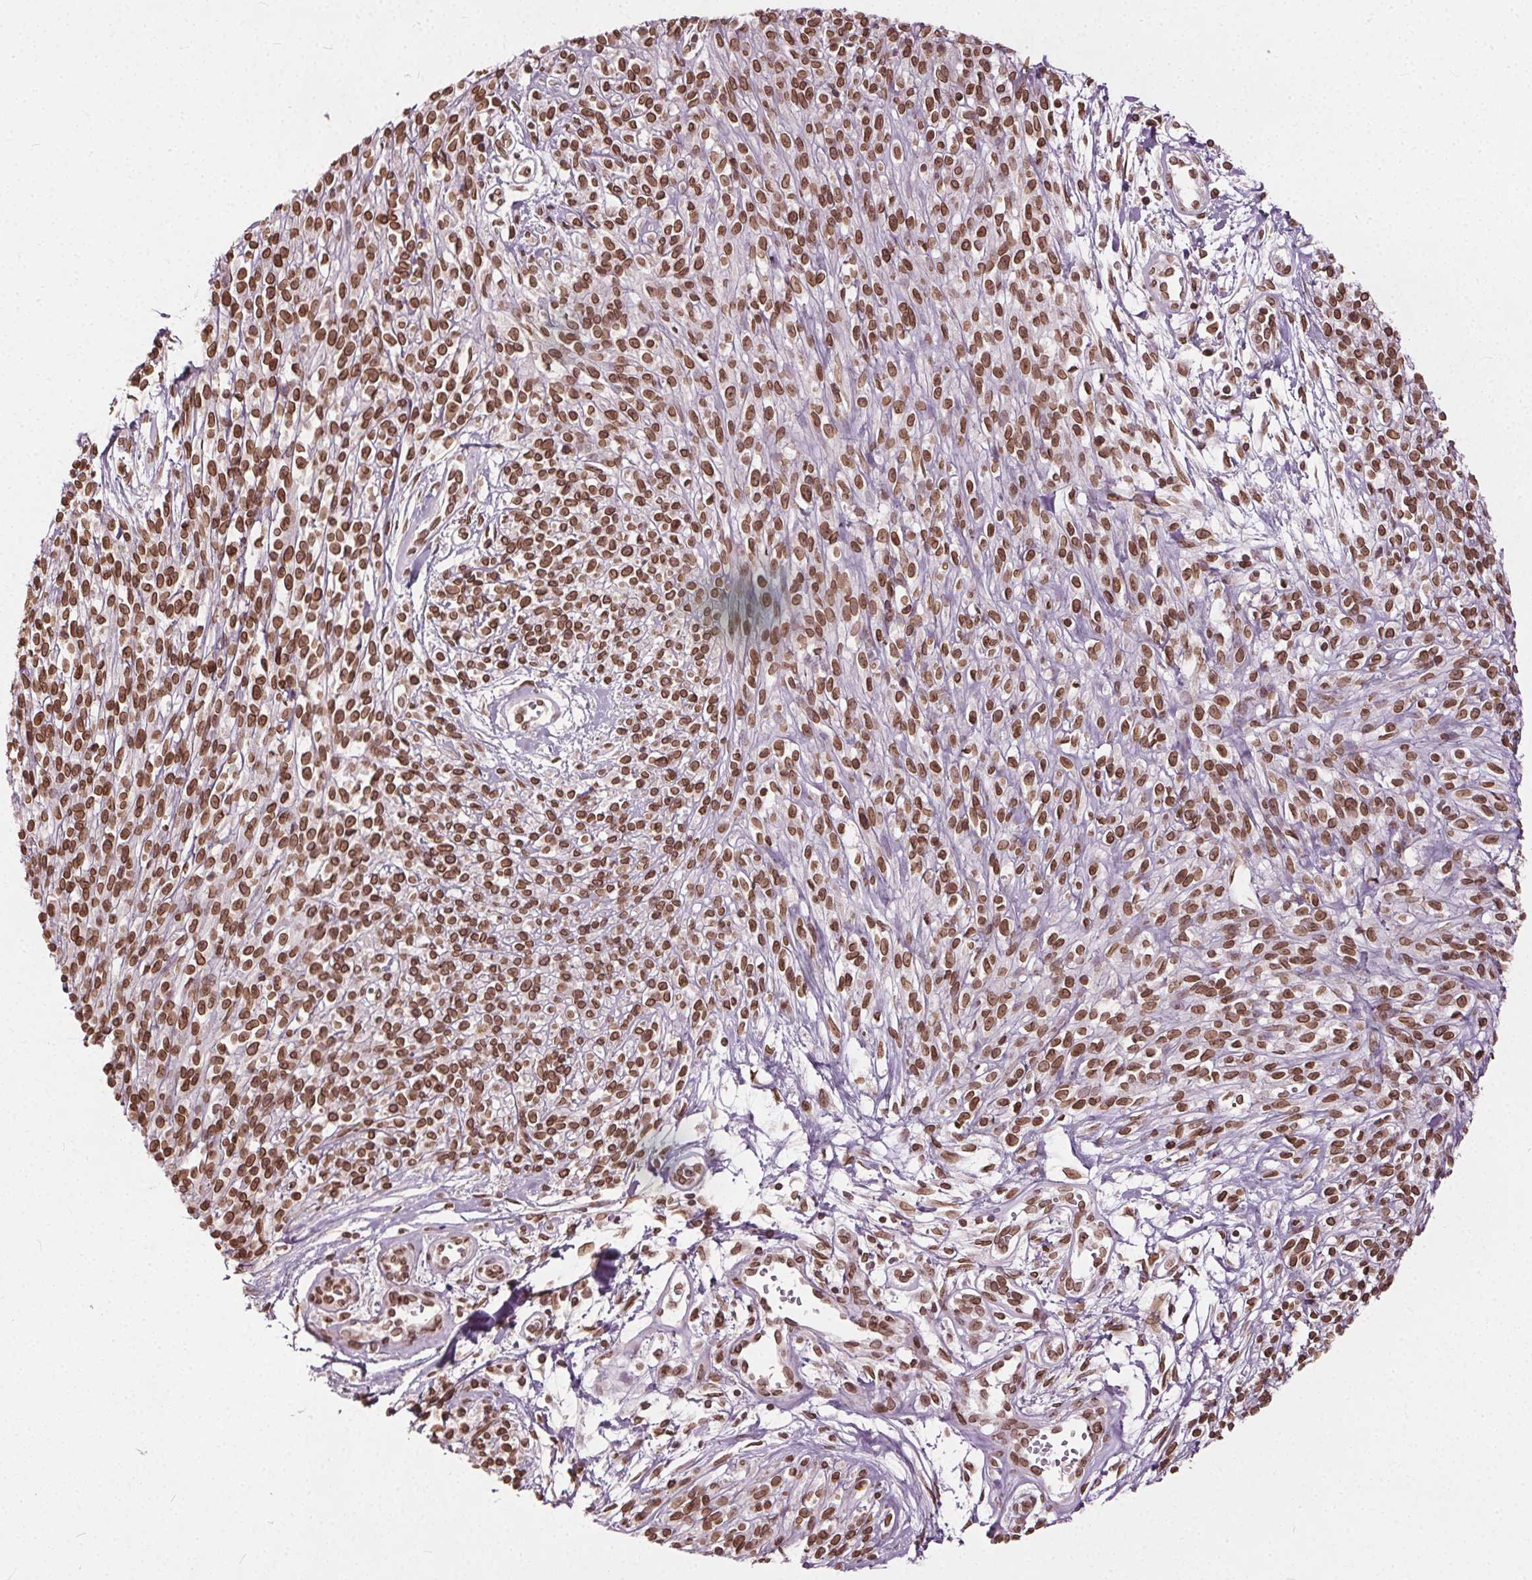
{"staining": {"intensity": "moderate", "quantity": ">75%", "location": "cytoplasmic/membranous,nuclear"}, "tissue": "melanoma", "cell_type": "Tumor cells", "image_type": "cancer", "snomed": [{"axis": "morphology", "description": "Malignant melanoma, NOS"}, {"axis": "topography", "description": "Skin"}, {"axis": "topography", "description": "Skin of trunk"}], "caption": "Protein staining of melanoma tissue reveals moderate cytoplasmic/membranous and nuclear staining in about >75% of tumor cells.", "gene": "TTC39C", "patient": {"sex": "male", "age": 74}}